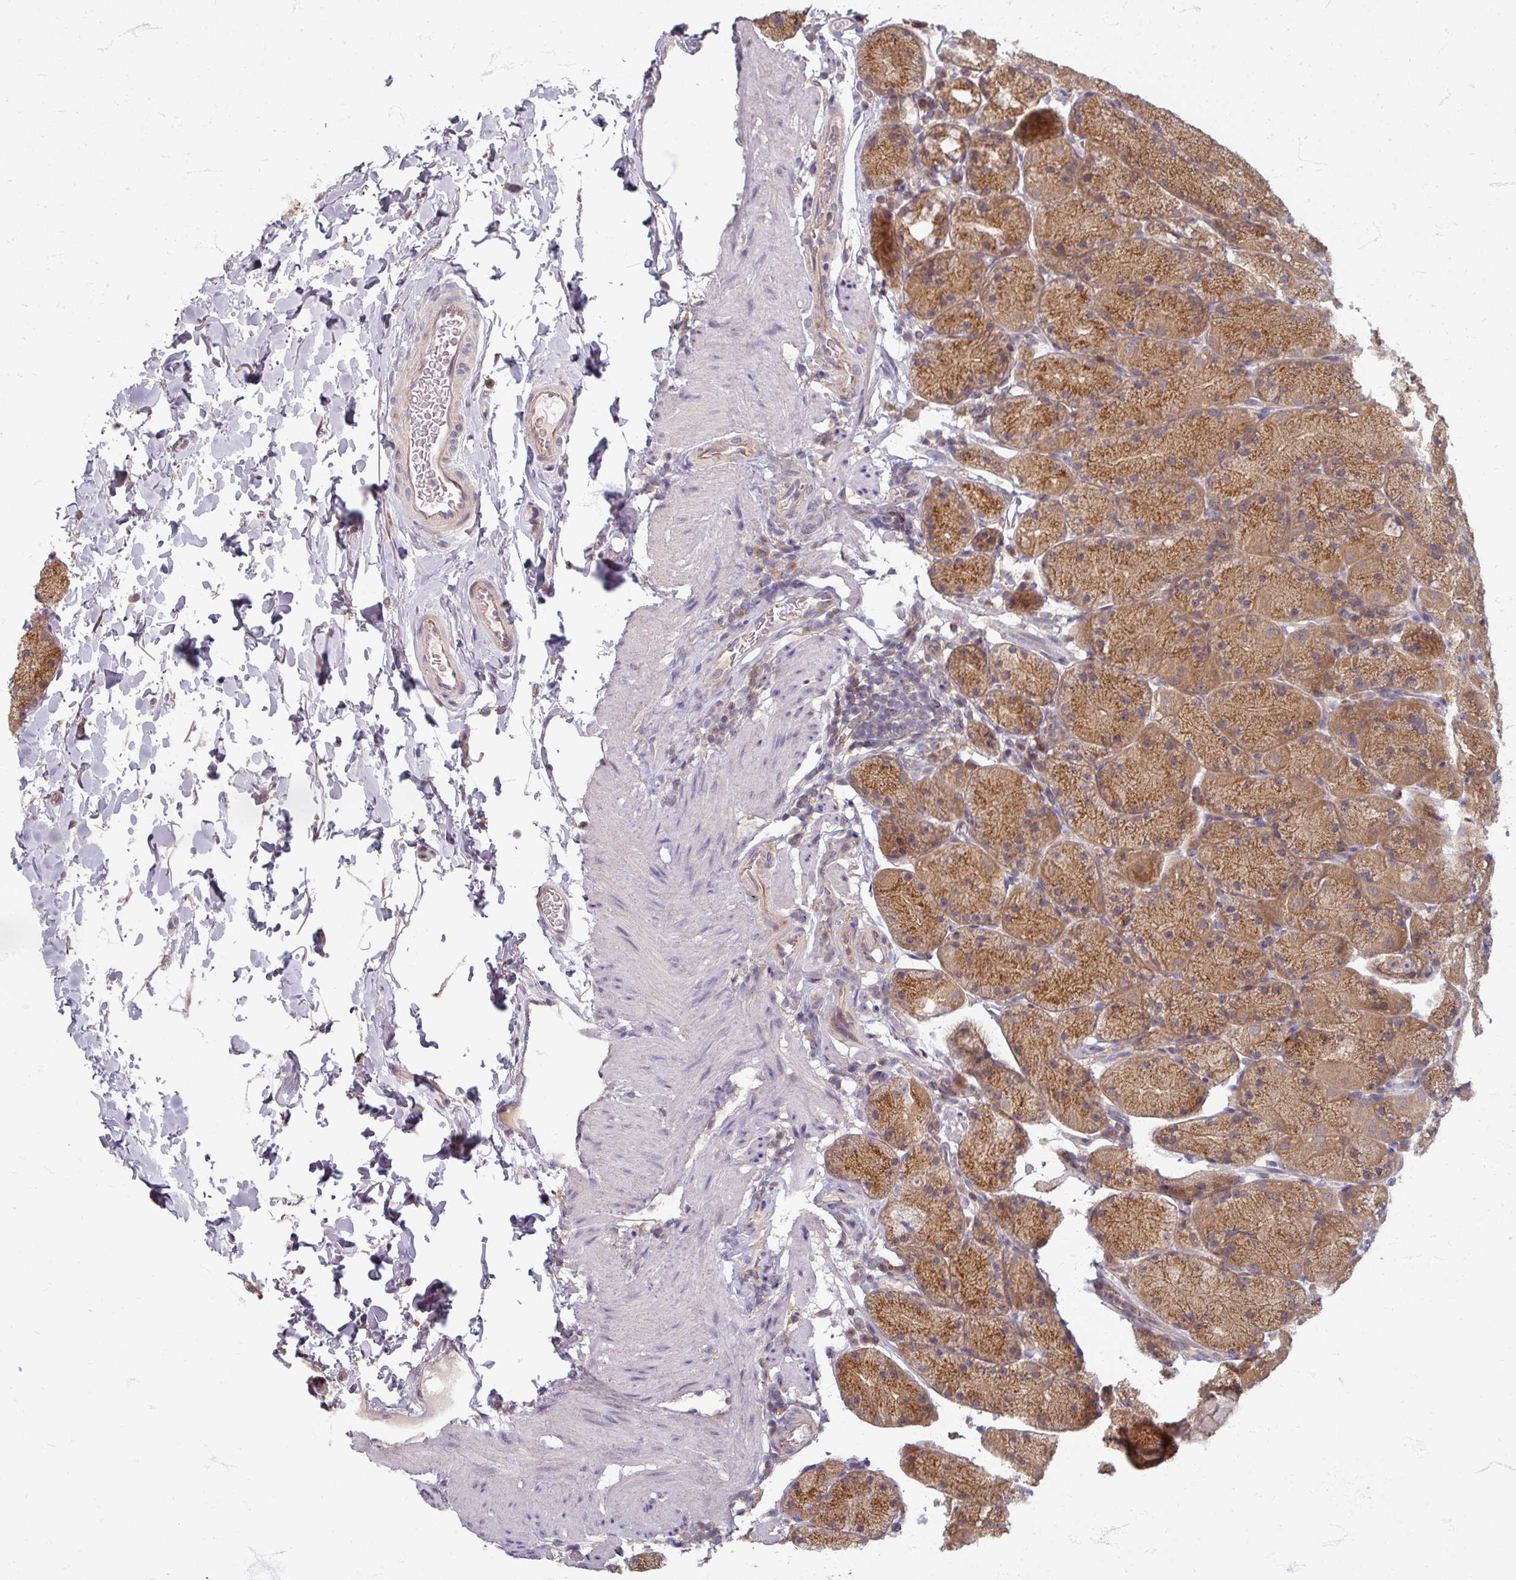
{"staining": {"intensity": "moderate", "quantity": ">75%", "location": "cytoplasmic/membranous"}, "tissue": "stomach", "cell_type": "Glandular cells", "image_type": "normal", "snomed": [{"axis": "morphology", "description": "Normal tissue, NOS"}, {"axis": "topography", "description": "Stomach, upper"}, {"axis": "topography", "description": "Stomach, lower"}], "caption": "Stomach stained with a brown dye shows moderate cytoplasmic/membranous positive staining in approximately >75% of glandular cells.", "gene": "STAM", "patient": {"sex": "male", "age": 67}}